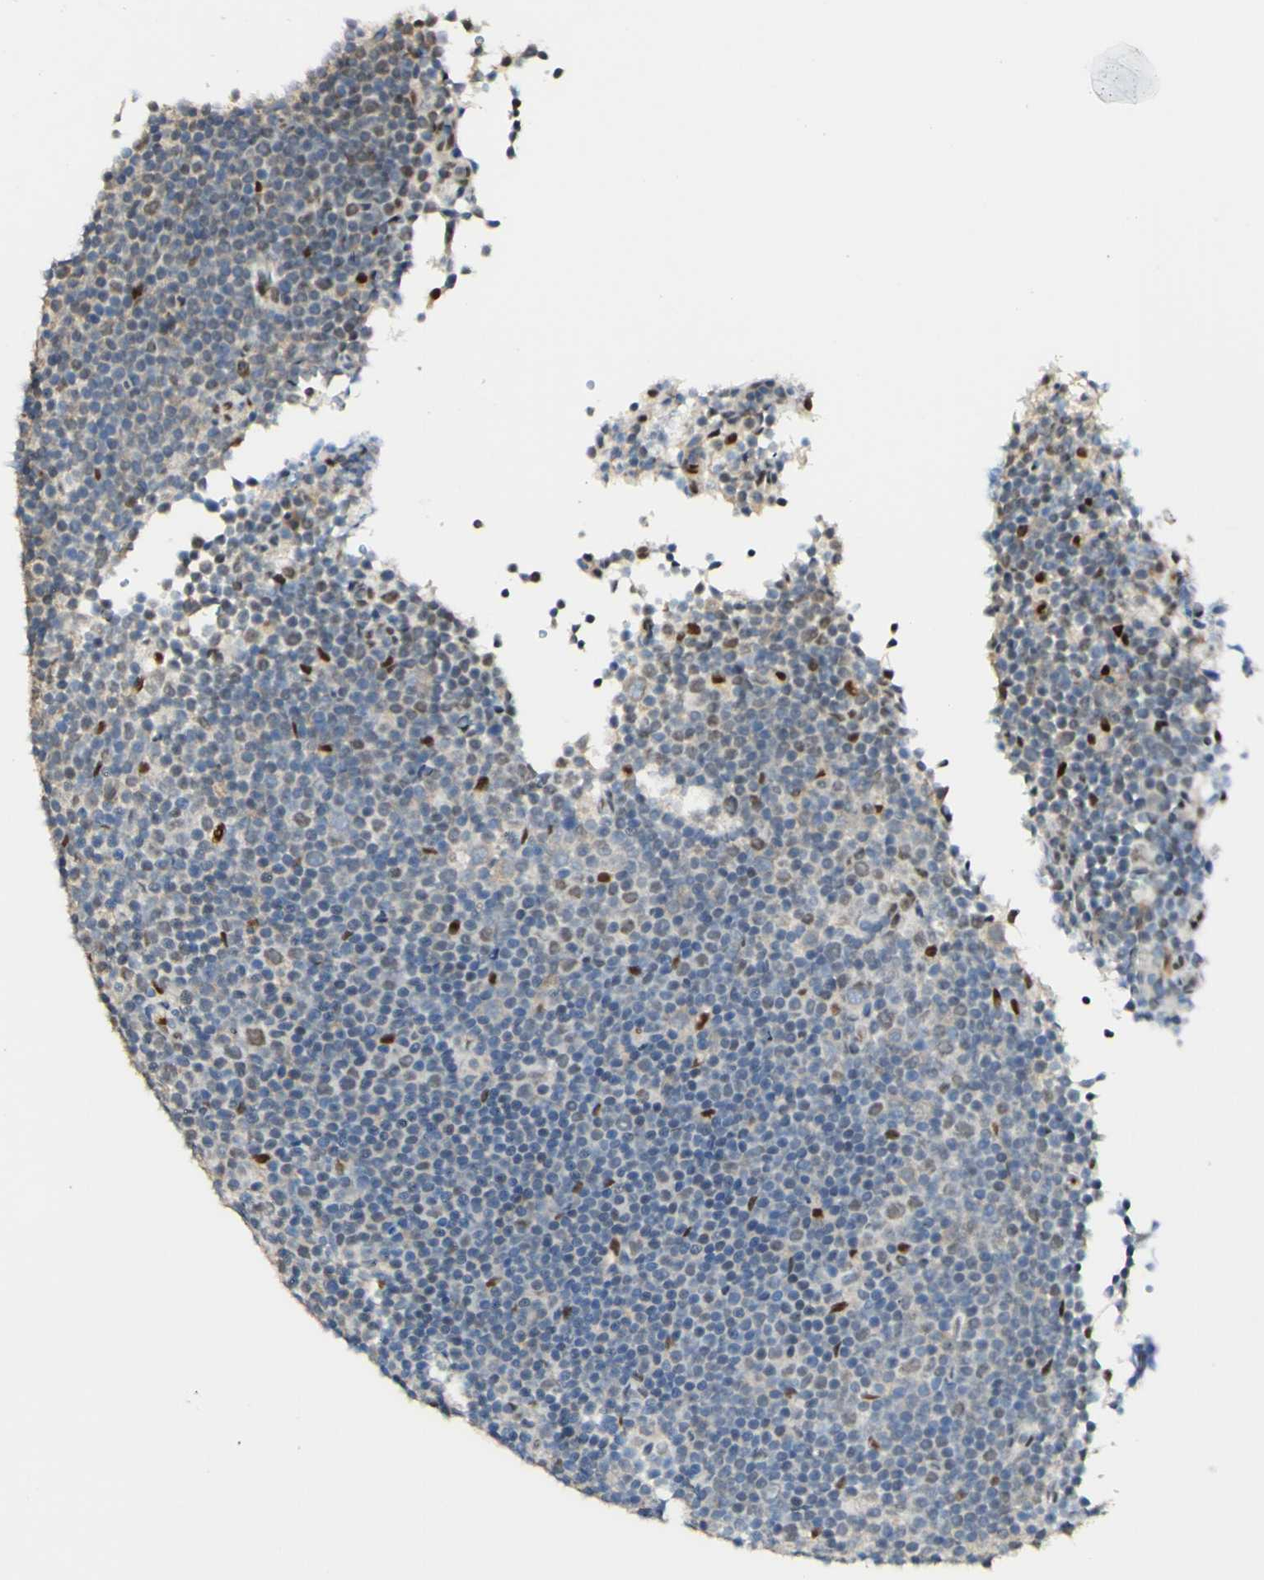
{"staining": {"intensity": "negative", "quantity": "none", "location": "none"}, "tissue": "lymphoma", "cell_type": "Tumor cells", "image_type": "cancer", "snomed": [{"axis": "morphology", "description": "Malignant lymphoma, non-Hodgkin's type, Low grade"}, {"axis": "topography", "description": "Lymph node"}], "caption": "IHC histopathology image of neoplastic tissue: human lymphoma stained with DAB (3,3'-diaminobenzidine) reveals no significant protein staining in tumor cells.", "gene": "MAP3K4", "patient": {"sex": "female", "age": 67}}